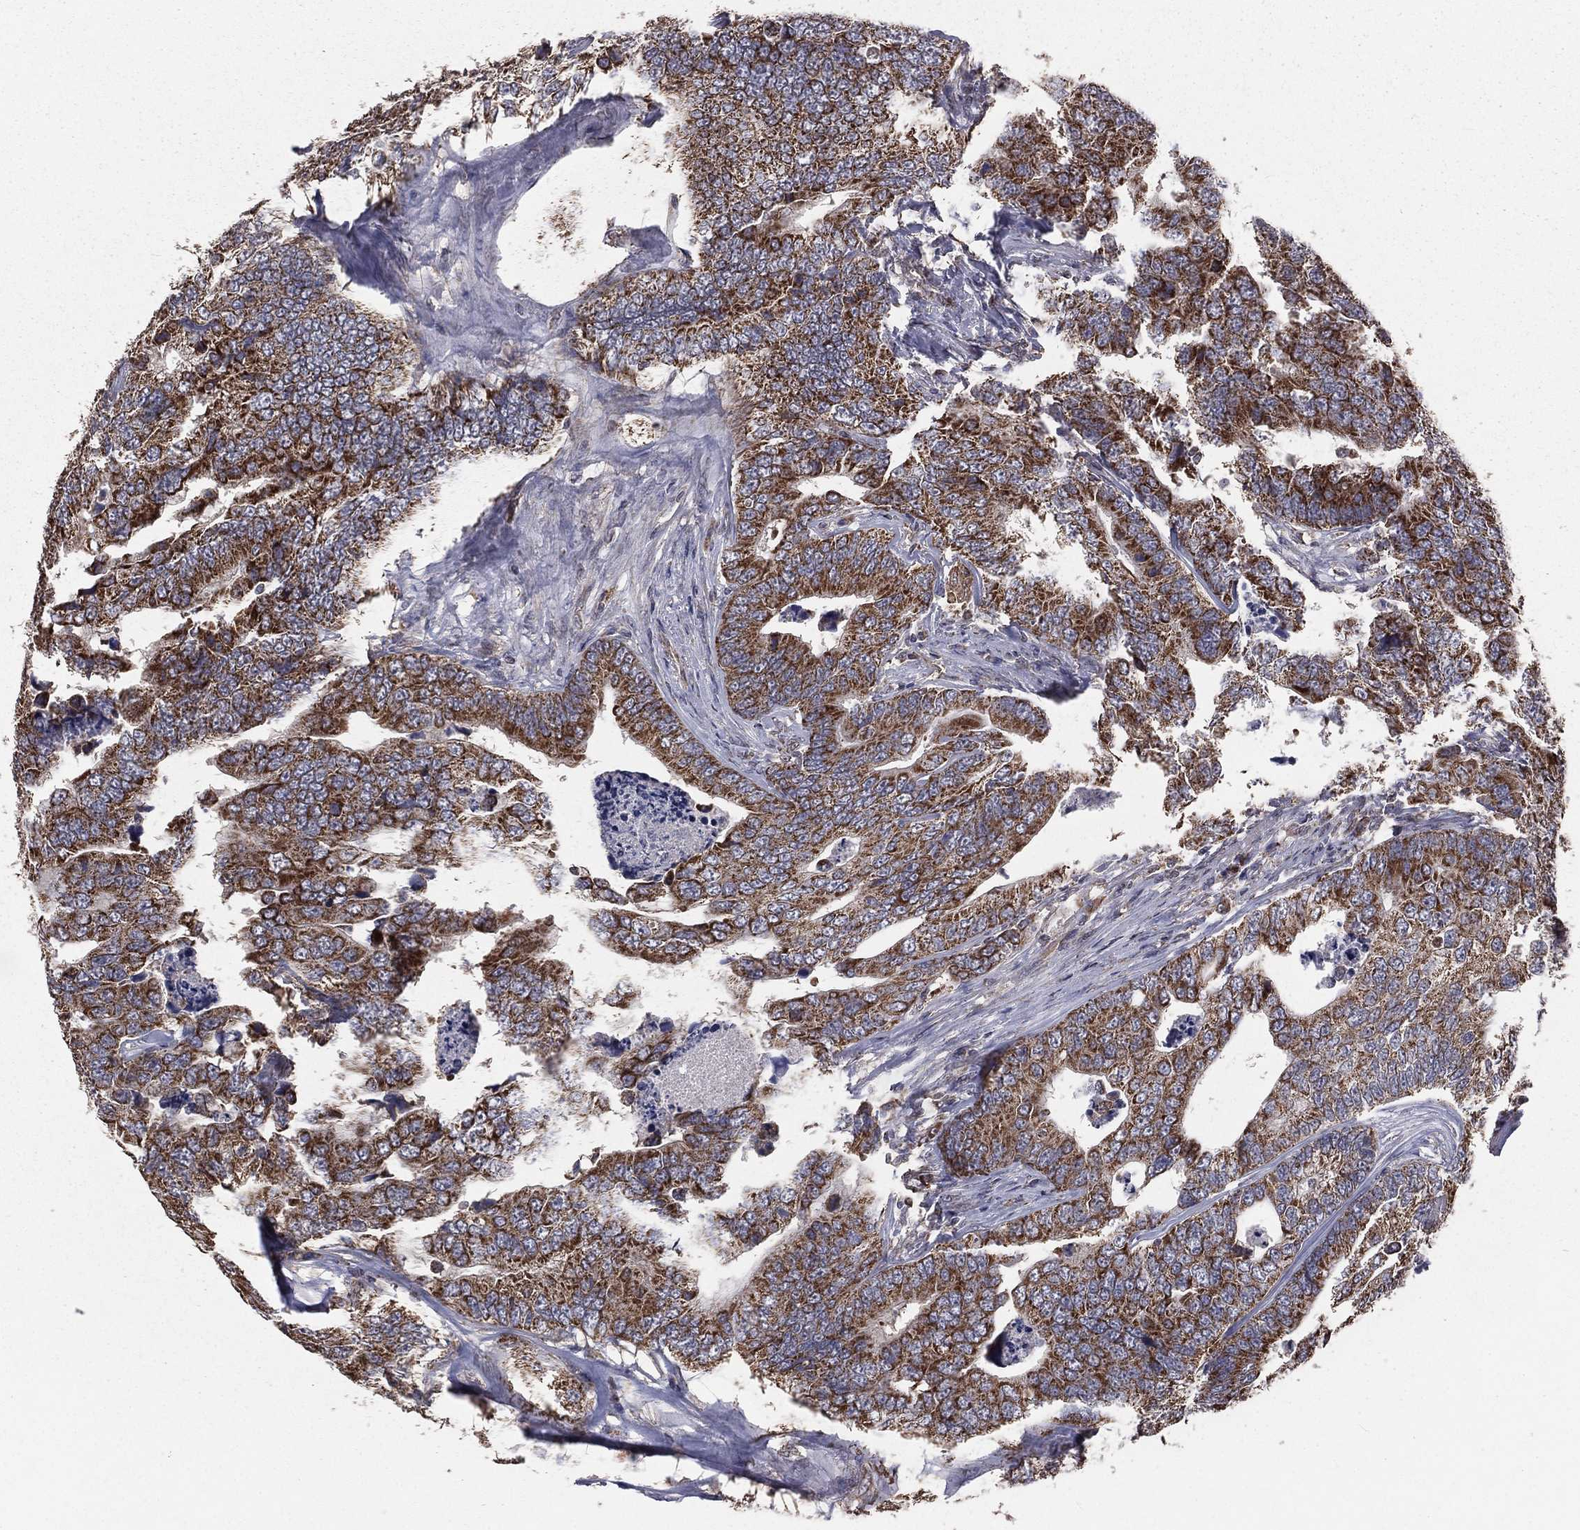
{"staining": {"intensity": "strong", "quantity": ">75%", "location": "cytoplasmic/membranous"}, "tissue": "colorectal cancer", "cell_type": "Tumor cells", "image_type": "cancer", "snomed": [{"axis": "morphology", "description": "Adenocarcinoma, NOS"}, {"axis": "topography", "description": "Colon"}], "caption": "This micrograph displays adenocarcinoma (colorectal) stained with immunohistochemistry (IHC) to label a protein in brown. The cytoplasmic/membranous of tumor cells show strong positivity for the protein. Nuclei are counter-stained blue.", "gene": "MRPL46", "patient": {"sex": "female", "age": 72}}